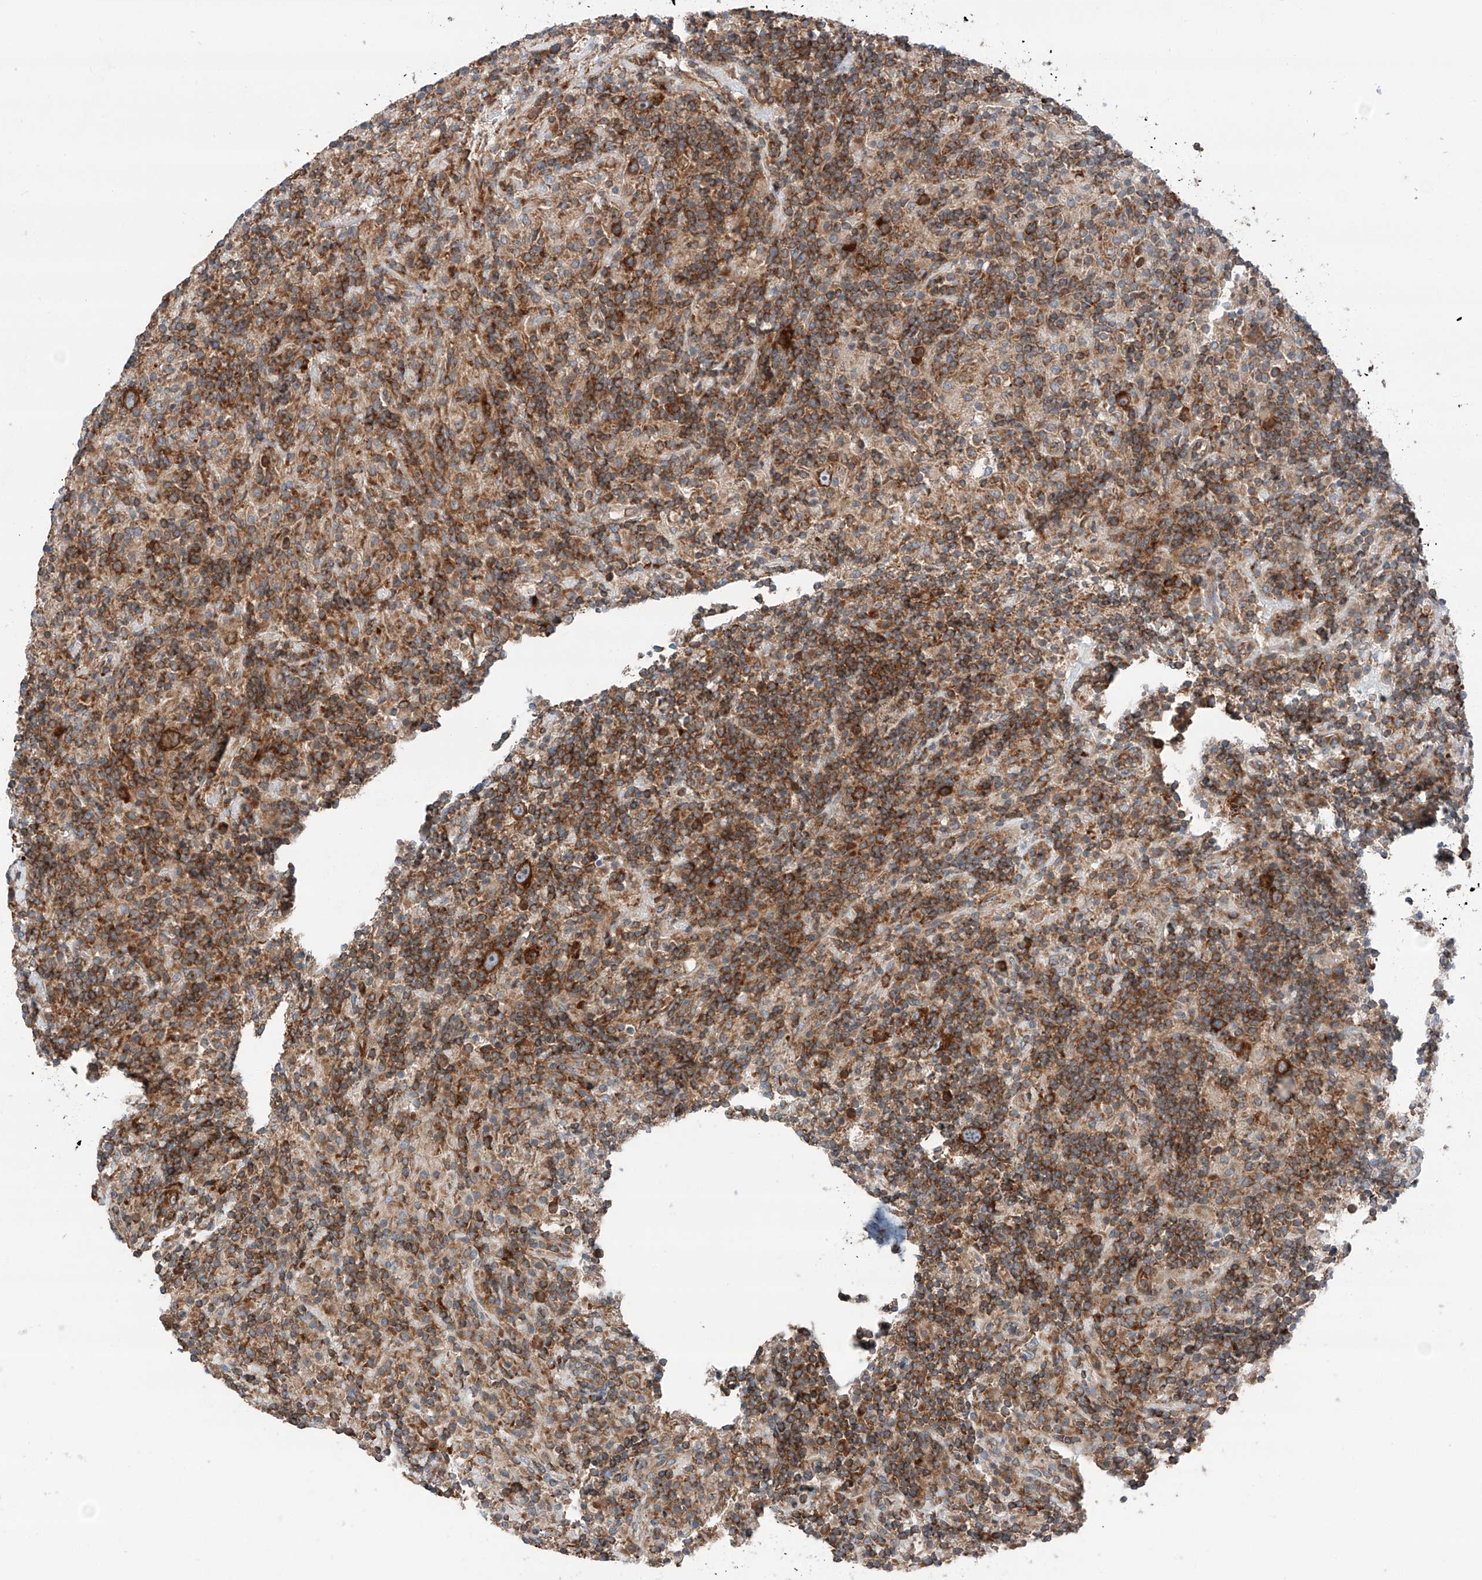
{"staining": {"intensity": "strong", "quantity": ">75%", "location": "cytoplasmic/membranous"}, "tissue": "lymphoma", "cell_type": "Tumor cells", "image_type": "cancer", "snomed": [{"axis": "morphology", "description": "Hodgkin's disease, NOS"}, {"axis": "topography", "description": "Lymph node"}], "caption": "Tumor cells demonstrate high levels of strong cytoplasmic/membranous positivity in approximately >75% of cells in lymphoma.", "gene": "ZC3H15", "patient": {"sex": "male", "age": 70}}